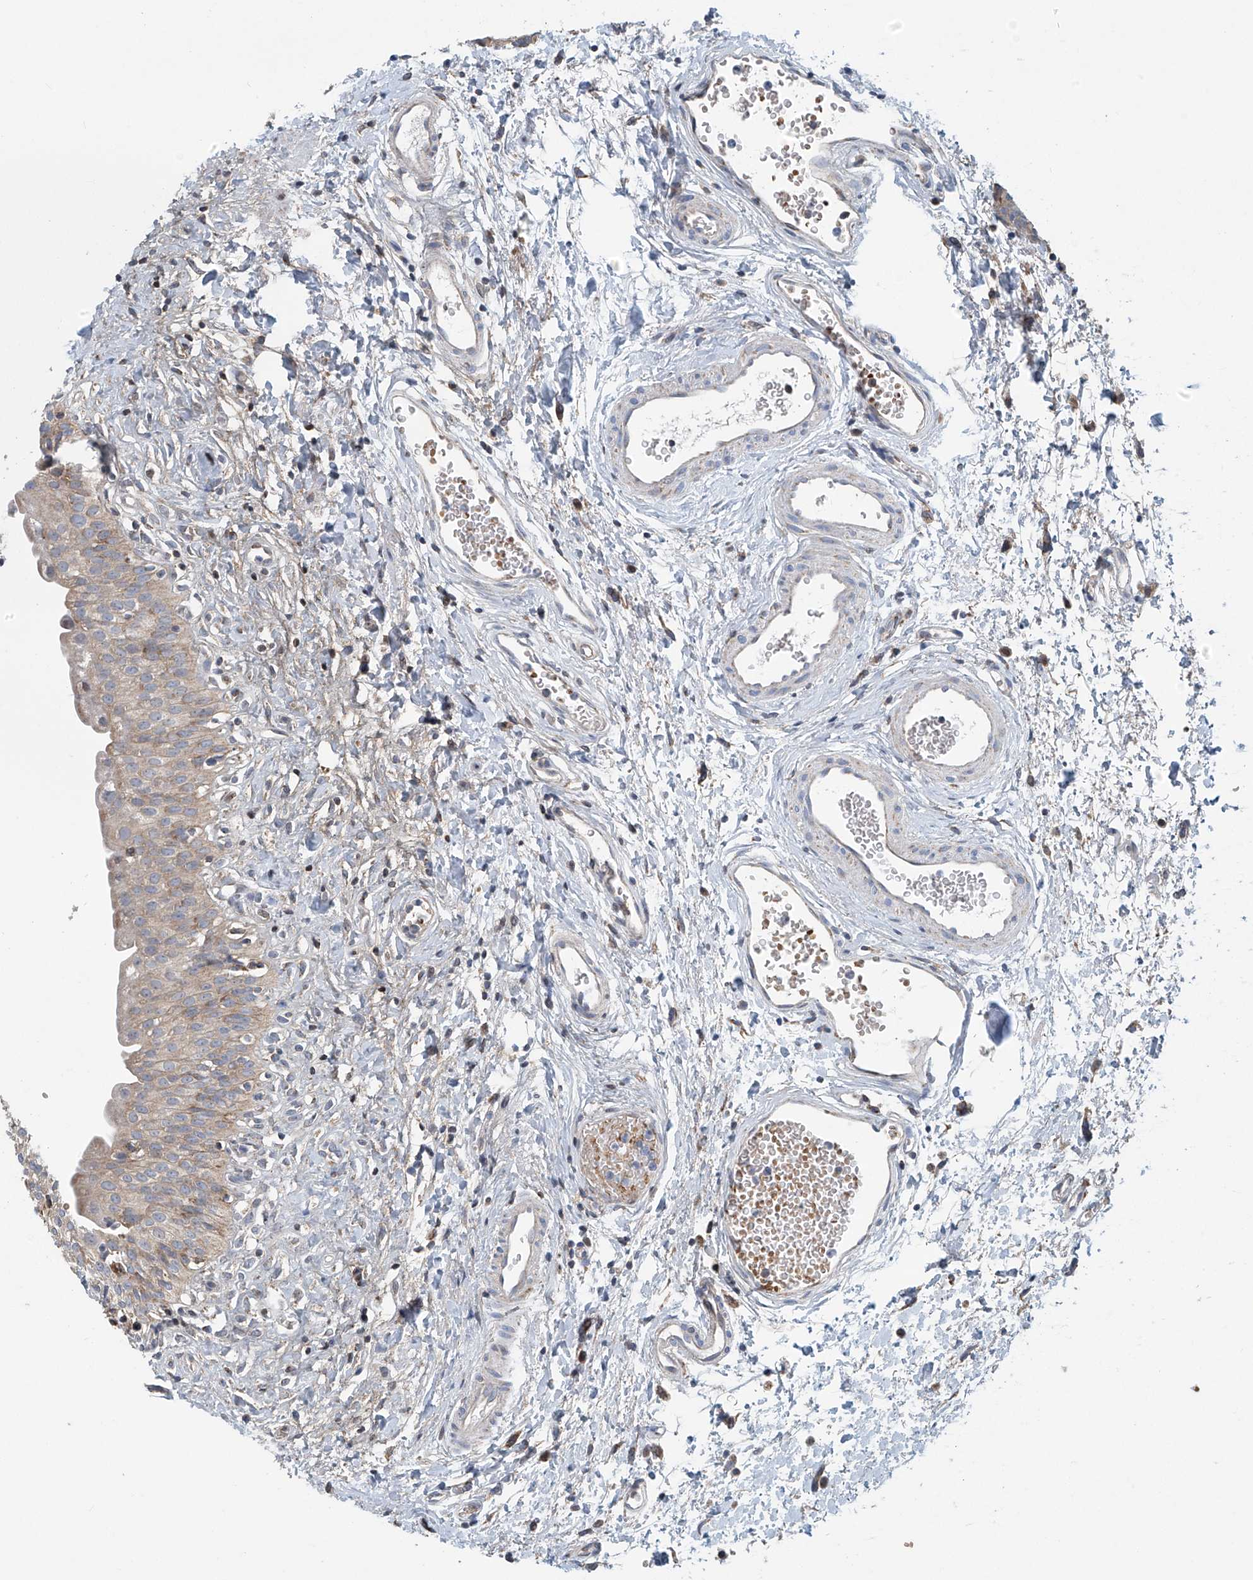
{"staining": {"intensity": "weak", "quantity": "25%-75%", "location": "cytoplasmic/membranous"}, "tissue": "urinary bladder", "cell_type": "Urothelial cells", "image_type": "normal", "snomed": [{"axis": "morphology", "description": "Normal tissue, NOS"}, {"axis": "topography", "description": "Urinary bladder"}], "caption": "DAB (3,3'-diaminobenzidine) immunohistochemical staining of unremarkable urinary bladder reveals weak cytoplasmic/membranous protein expression in about 25%-75% of urothelial cells. The staining was performed using DAB (3,3'-diaminobenzidine) to visualize the protein expression in brown, while the nuclei were stained in blue with hematoxylin (Magnification: 20x).", "gene": "COMMD1", "patient": {"sex": "male", "age": 51}}